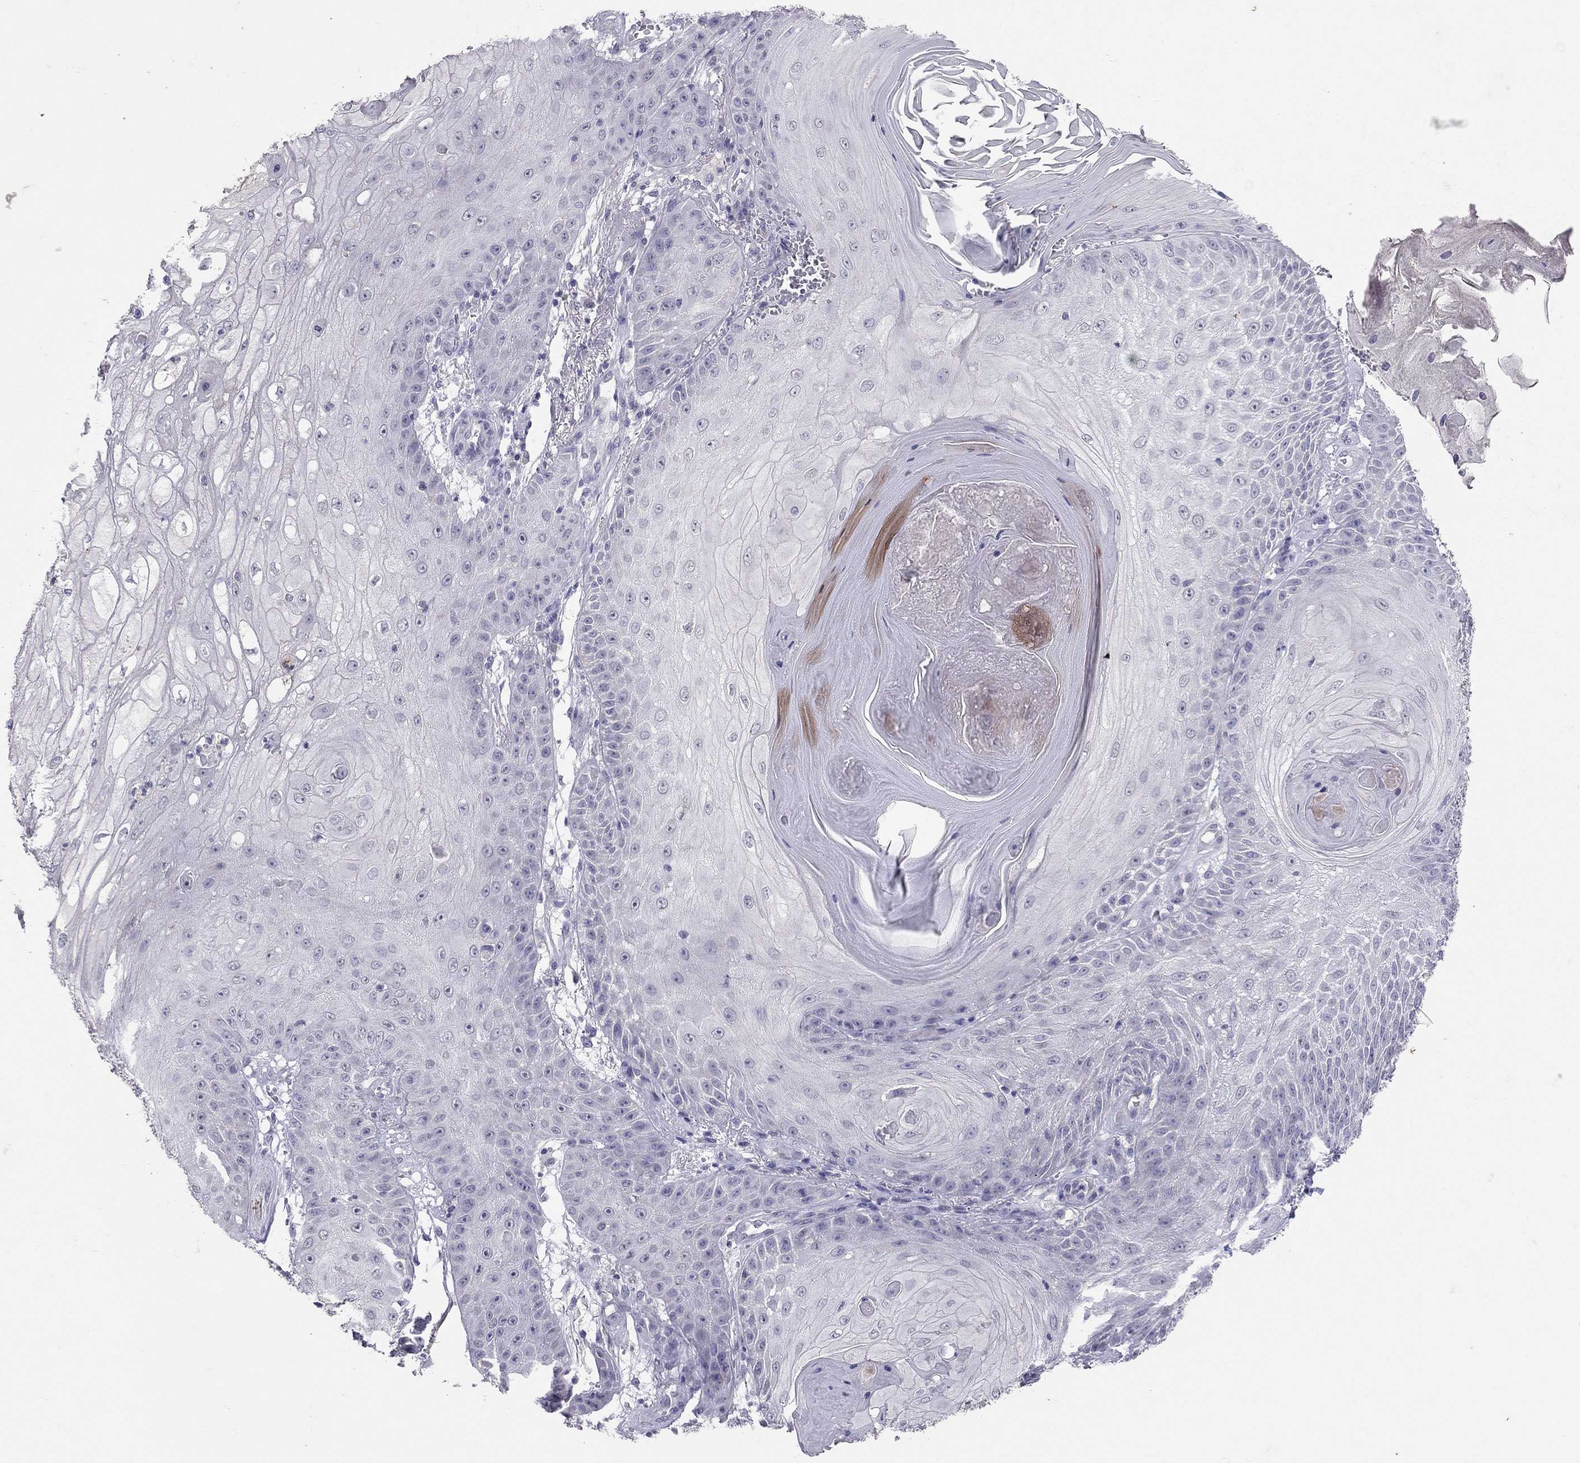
{"staining": {"intensity": "negative", "quantity": "none", "location": "none"}, "tissue": "skin cancer", "cell_type": "Tumor cells", "image_type": "cancer", "snomed": [{"axis": "morphology", "description": "Squamous cell carcinoma, NOS"}, {"axis": "topography", "description": "Skin"}], "caption": "IHC photomicrograph of human skin cancer (squamous cell carcinoma) stained for a protein (brown), which shows no staining in tumor cells. (Stains: DAB IHC with hematoxylin counter stain, Microscopy: brightfield microscopy at high magnification).", "gene": "FST", "patient": {"sex": "male", "age": 70}}